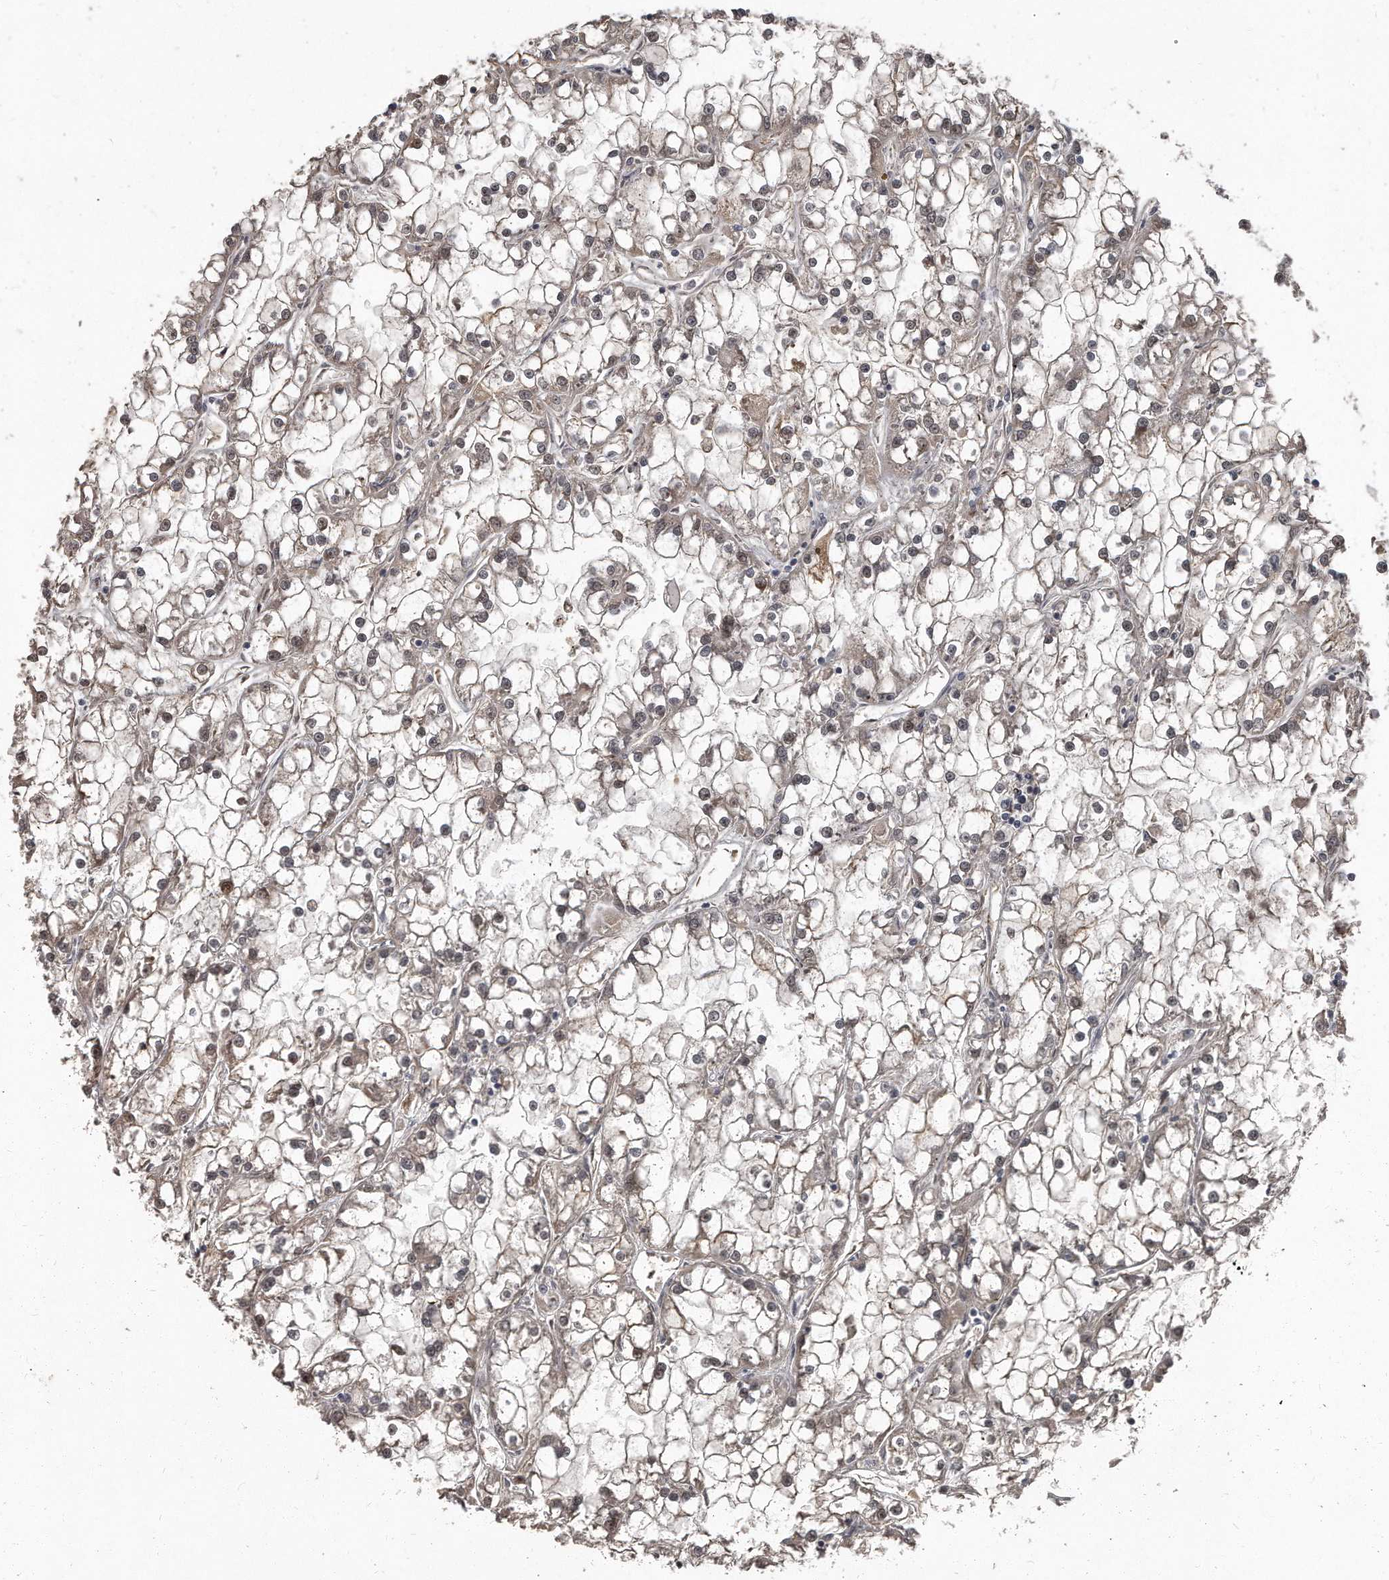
{"staining": {"intensity": "weak", "quantity": "25%-75%", "location": "cytoplasmic/membranous"}, "tissue": "renal cancer", "cell_type": "Tumor cells", "image_type": "cancer", "snomed": [{"axis": "morphology", "description": "Adenocarcinoma, NOS"}, {"axis": "topography", "description": "Kidney"}], "caption": "IHC histopathology image of human adenocarcinoma (renal) stained for a protein (brown), which displays low levels of weak cytoplasmic/membranous positivity in approximately 25%-75% of tumor cells.", "gene": "GRB10", "patient": {"sex": "female", "age": 52}}